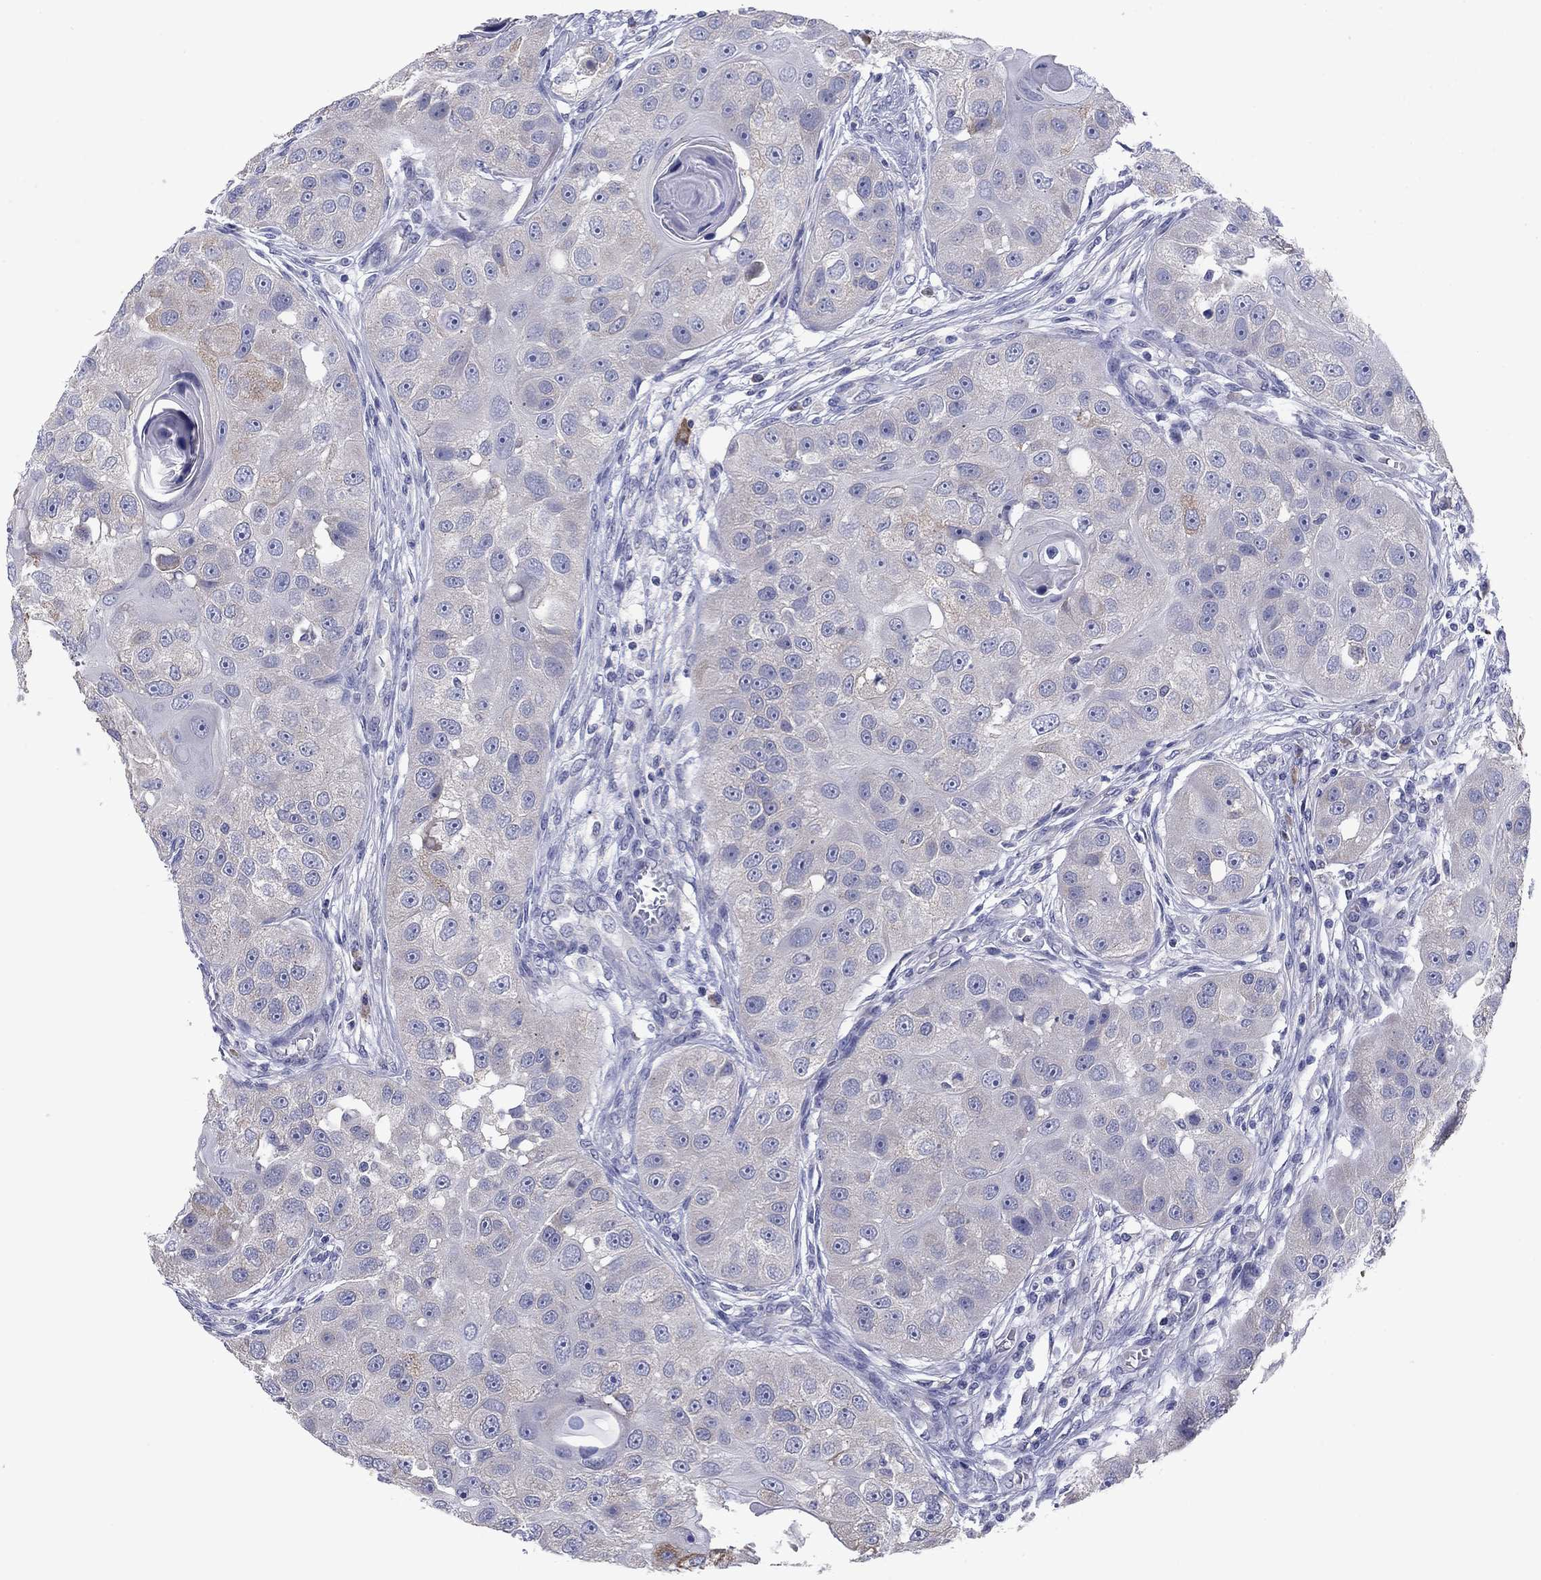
{"staining": {"intensity": "weak", "quantity": "<25%", "location": "cytoplasmic/membranous"}, "tissue": "head and neck cancer", "cell_type": "Tumor cells", "image_type": "cancer", "snomed": [{"axis": "morphology", "description": "Normal tissue, NOS"}, {"axis": "morphology", "description": "Squamous cell carcinoma, NOS"}, {"axis": "topography", "description": "Skeletal muscle"}, {"axis": "topography", "description": "Head-Neck"}], "caption": "Head and neck cancer was stained to show a protein in brown. There is no significant staining in tumor cells. The staining is performed using DAB (3,3'-diaminobenzidine) brown chromogen with nuclei counter-stained in using hematoxylin.", "gene": "GRK7", "patient": {"sex": "male", "age": 51}}